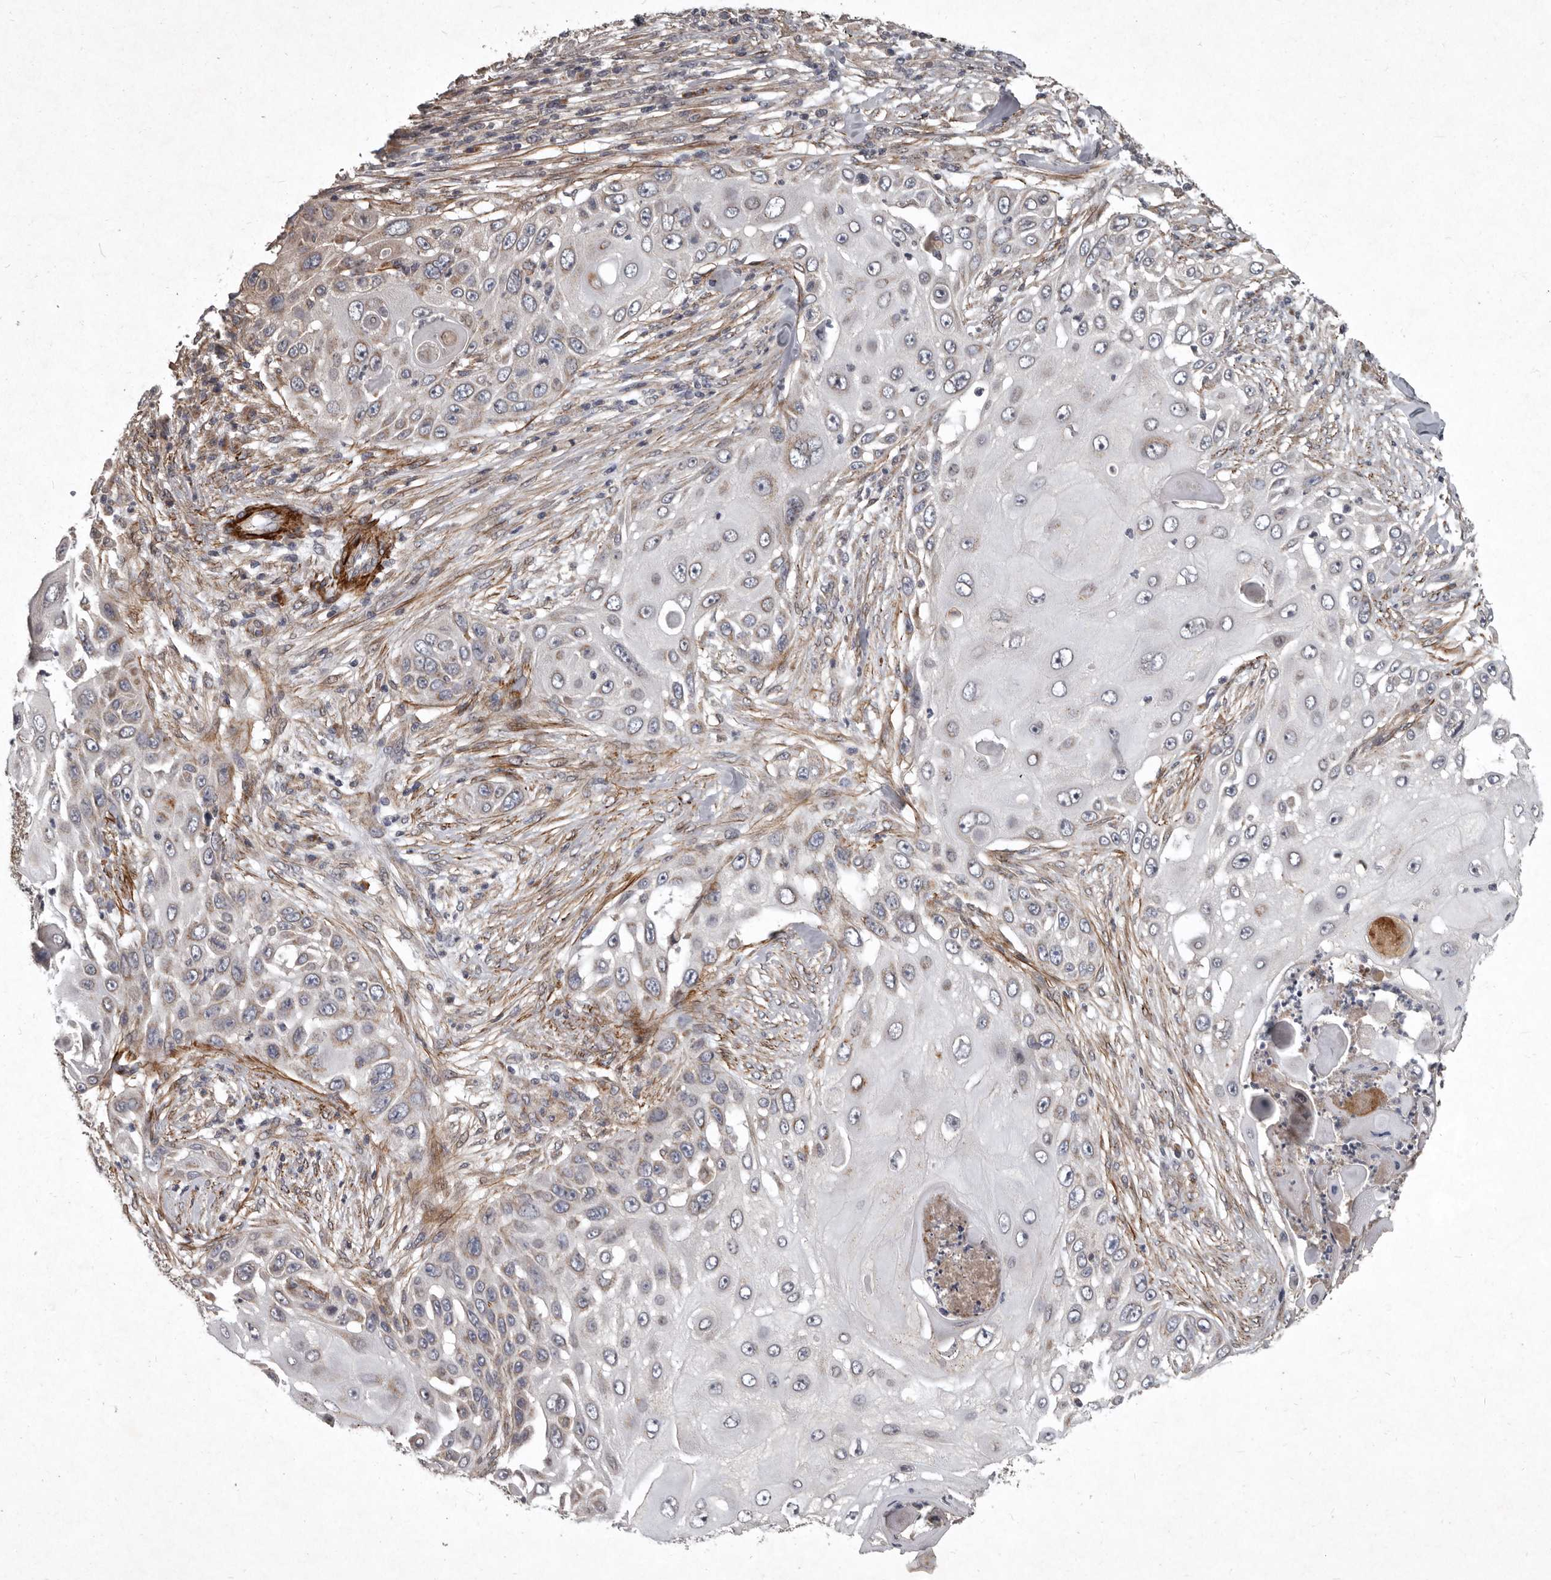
{"staining": {"intensity": "weak", "quantity": "25%-75%", "location": "cytoplasmic/membranous"}, "tissue": "skin cancer", "cell_type": "Tumor cells", "image_type": "cancer", "snomed": [{"axis": "morphology", "description": "Squamous cell carcinoma, NOS"}, {"axis": "topography", "description": "Skin"}], "caption": "Brown immunohistochemical staining in skin squamous cell carcinoma displays weak cytoplasmic/membranous staining in approximately 25%-75% of tumor cells. (DAB (3,3'-diaminobenzidine) IHC with brightfield microscopy, high magnification).", "gene": "MRPS15", "patient": {"sex": "female", "age": 44}}